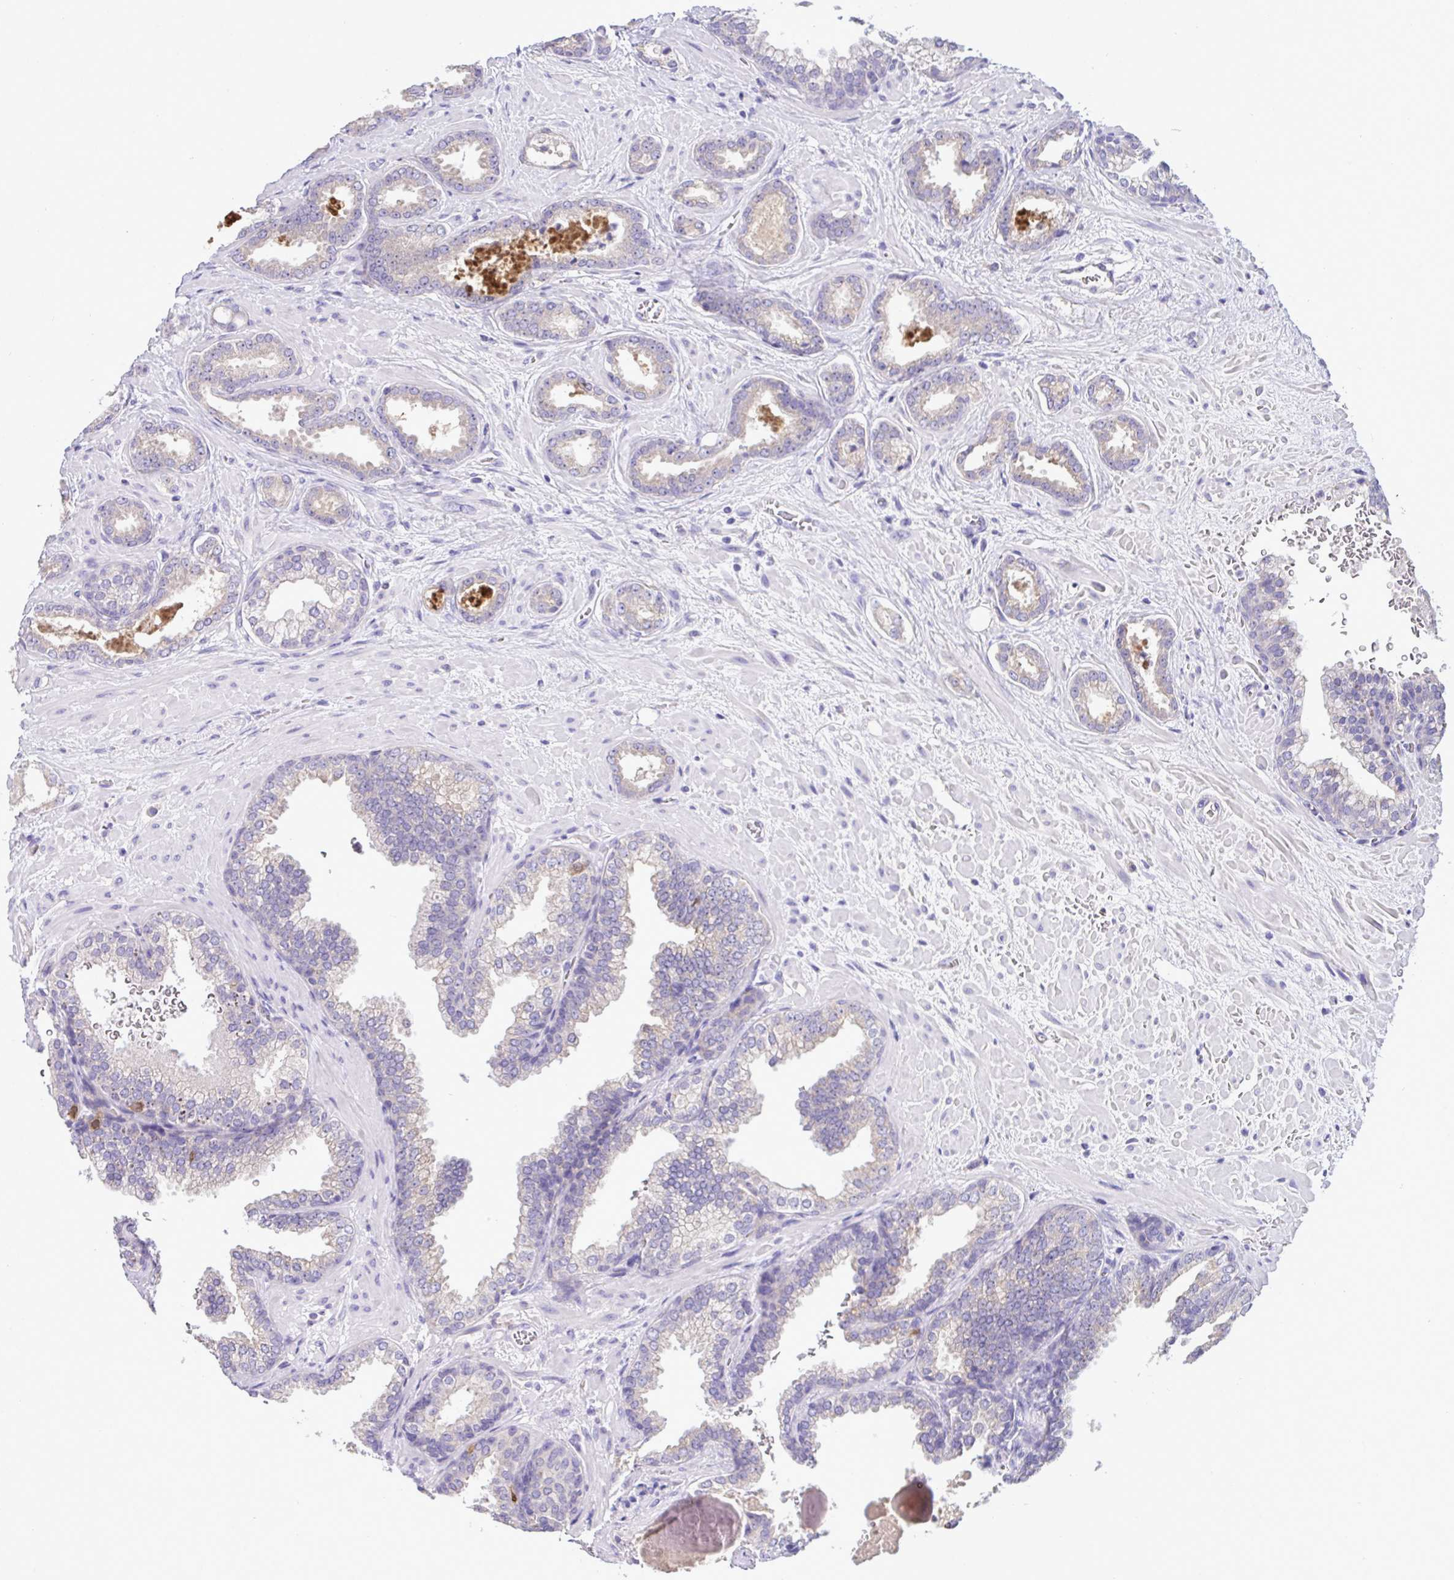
{"staining": {"intensity": "negative", "quantity": "none", "location": "none"}, "tissue": "prostate cancer", "cell_type": "Tumor cells", "image_type": "cancer", "snomed": [{"axis": "morphology", "description": "Adenocarcinoma, High grade"}, {"axis": "topography", "description": "Prostate"}], "caption": "This is an immunohistochemistry (IHC) micrograph of human prostate adenocarcinoma (high-grade). There is no staining in tumor cells.", "gene": "ST8SIA2", "patient": {"sex": "male", "age": 58}}